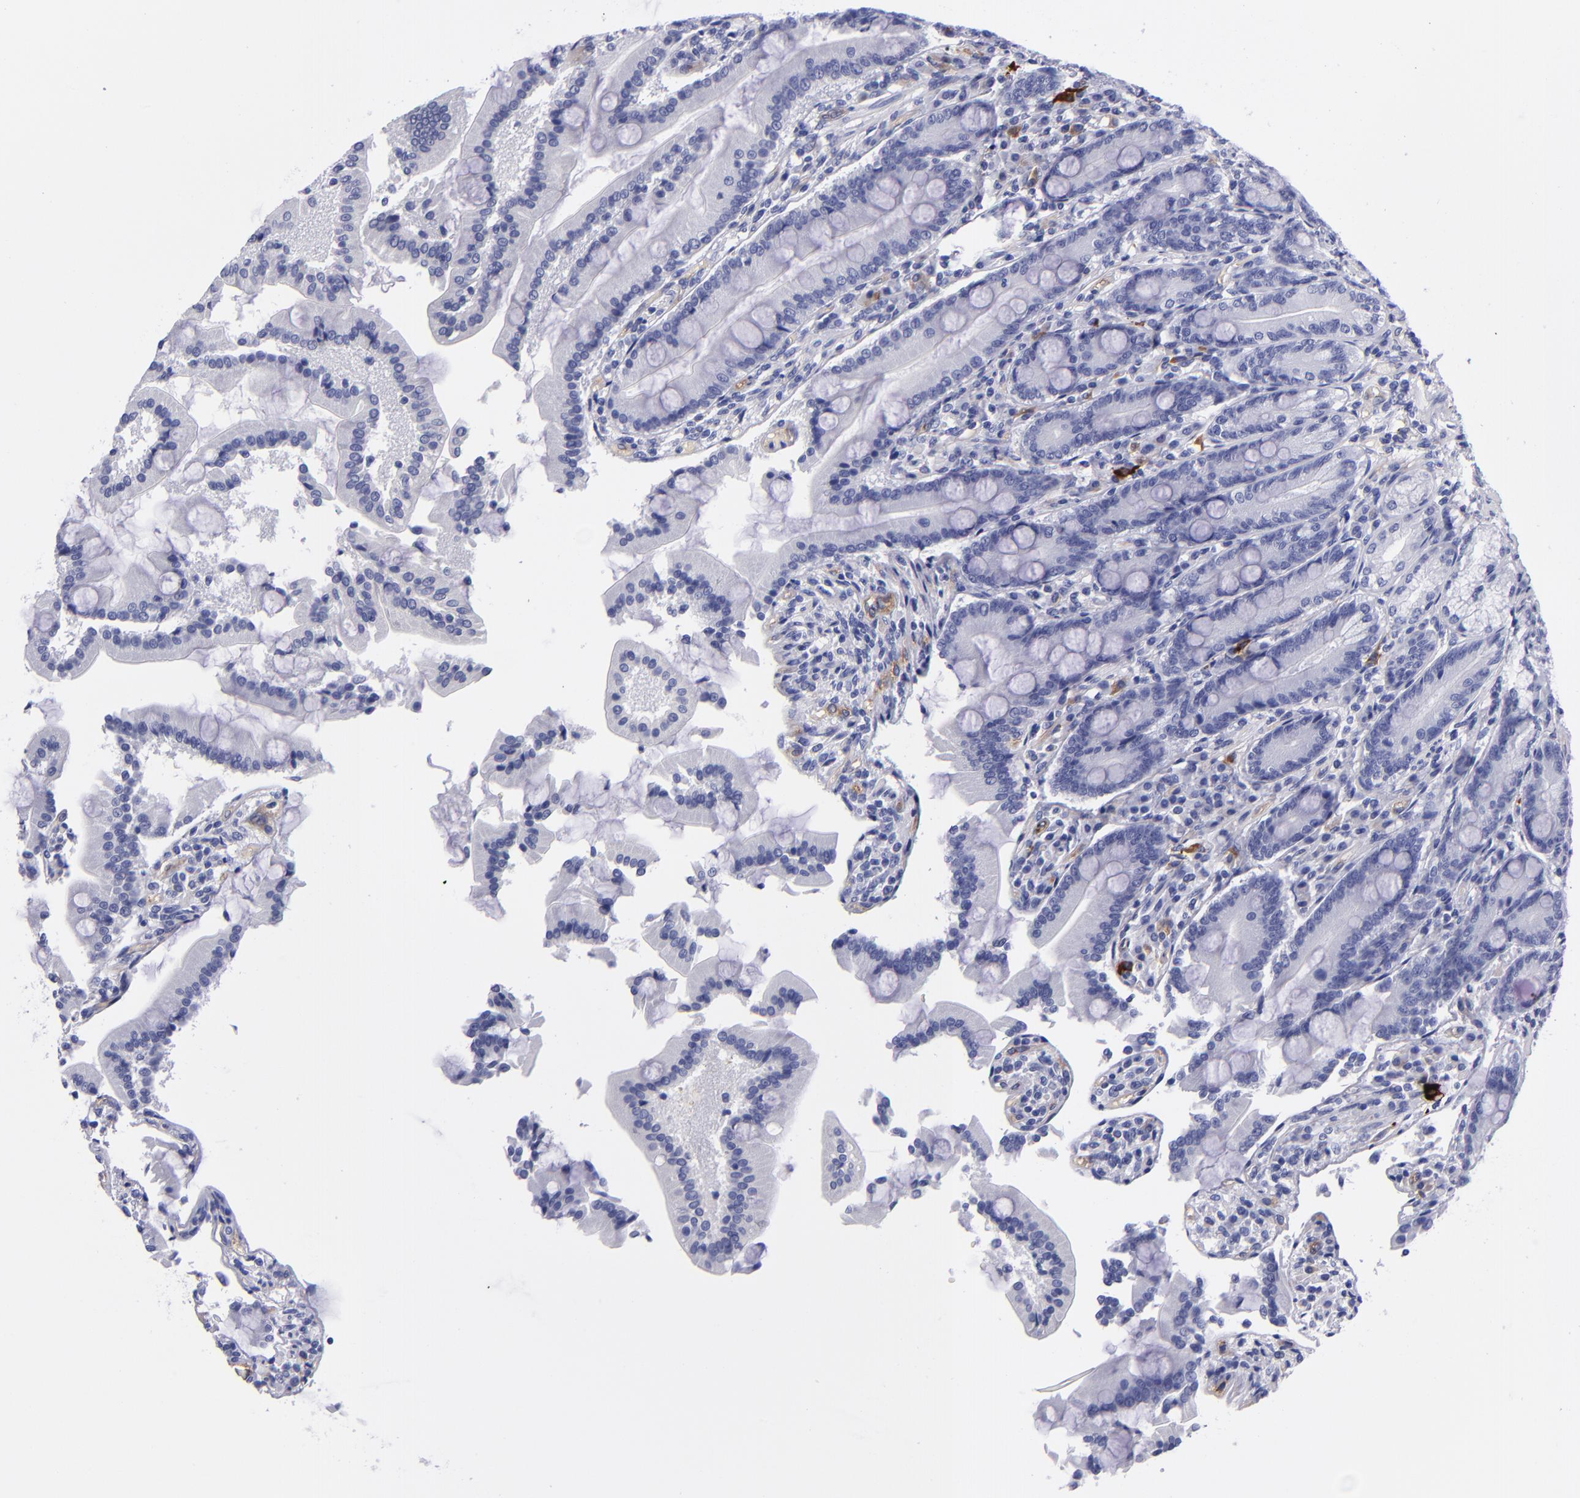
{"staining": {"intensity": "negative", "quantity": "none", "location": "none"}, "tissue": "duodenum", "cell_type": "Glandular cells", "image_type": "normal", "snomed": [{"axis": "morphology", "description": "Normal tissue, NOS"}, {"axis": "topography", "description": "Duodenum"}], "caption": "Glandular cells show no significant protein staining in unremarkable duodenum. Nuclei are stained in blue.", "gene": "NOS3", "patient": {"sex": "female", "age": 64}}